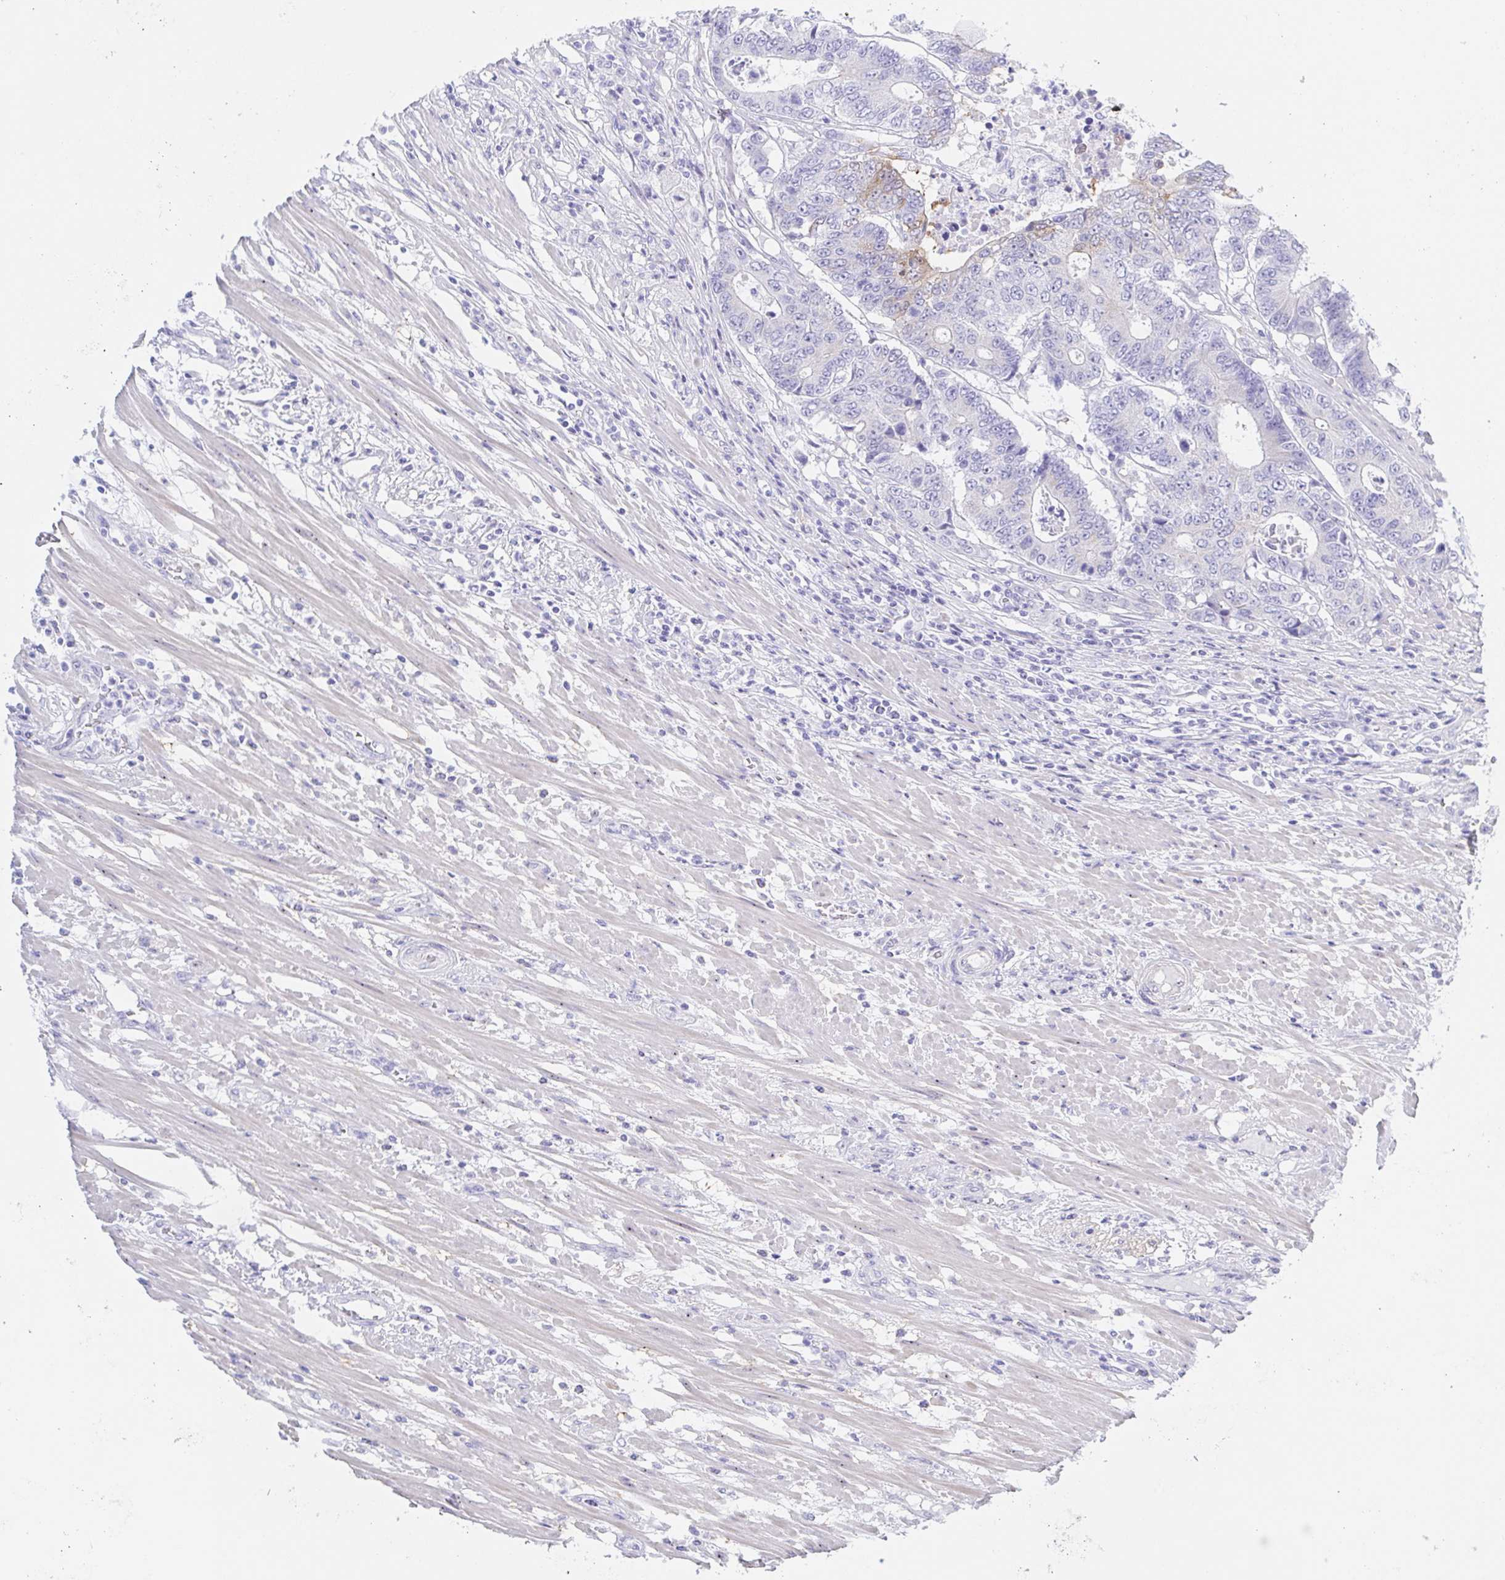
{"staining": {"intensity": "weak", "quantity": "<25%", "location": "cytoplasmic/membranous"}, "tissue": "colorectal cancer", "cell_type": "Tumor cells", "image_type": "cancer", "snomed": [{"axis": "morphology", "description": "Adenocarcinoma, NOS"}, {"axis": "topography", "description": "Colon"}], "caption": "IHC histopathology image of human colorectal cancer stained for a protein (brown), which exhibits no staining in tumor cells.", "gene": "MUCL3", "patient": {"sex": "female", "age": 48}}